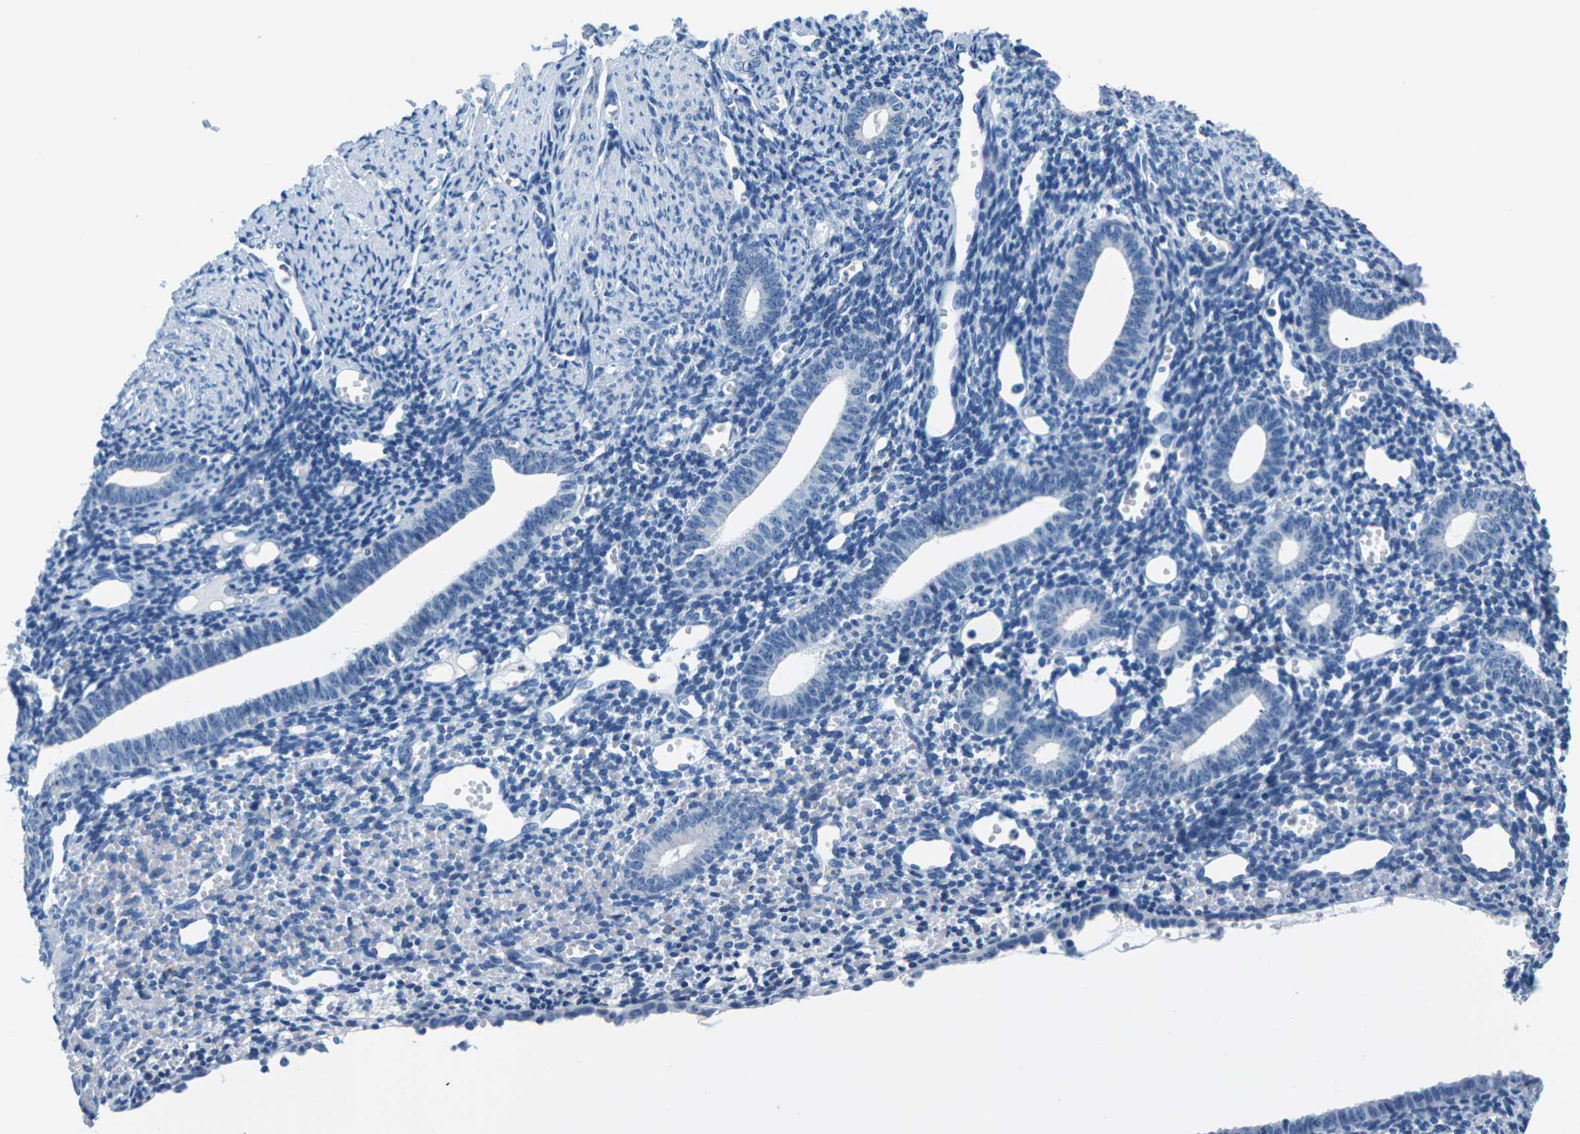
{"staining": {"intensity": "negative", "quantity": "none", "location": "none"}, "tissue": "endometrium", "cell_type": "Cells in endometrial stroma", "image_type": "normal", "snomed": [{"axis": "morphology", "description": "Normal tissue, NOS"}, {"axis": "topography", "description": "Endometrium"}], "caption": "IHC photomicrograph of unremarkable endometrium stained for a protein (brown), which exhibits no expression in cells in endometrial stroma. (DAB immunohistochemistry with hematoxylin counter stain).", "gene": "UMOD", "patient": {"sex": "female", "age": 50}}